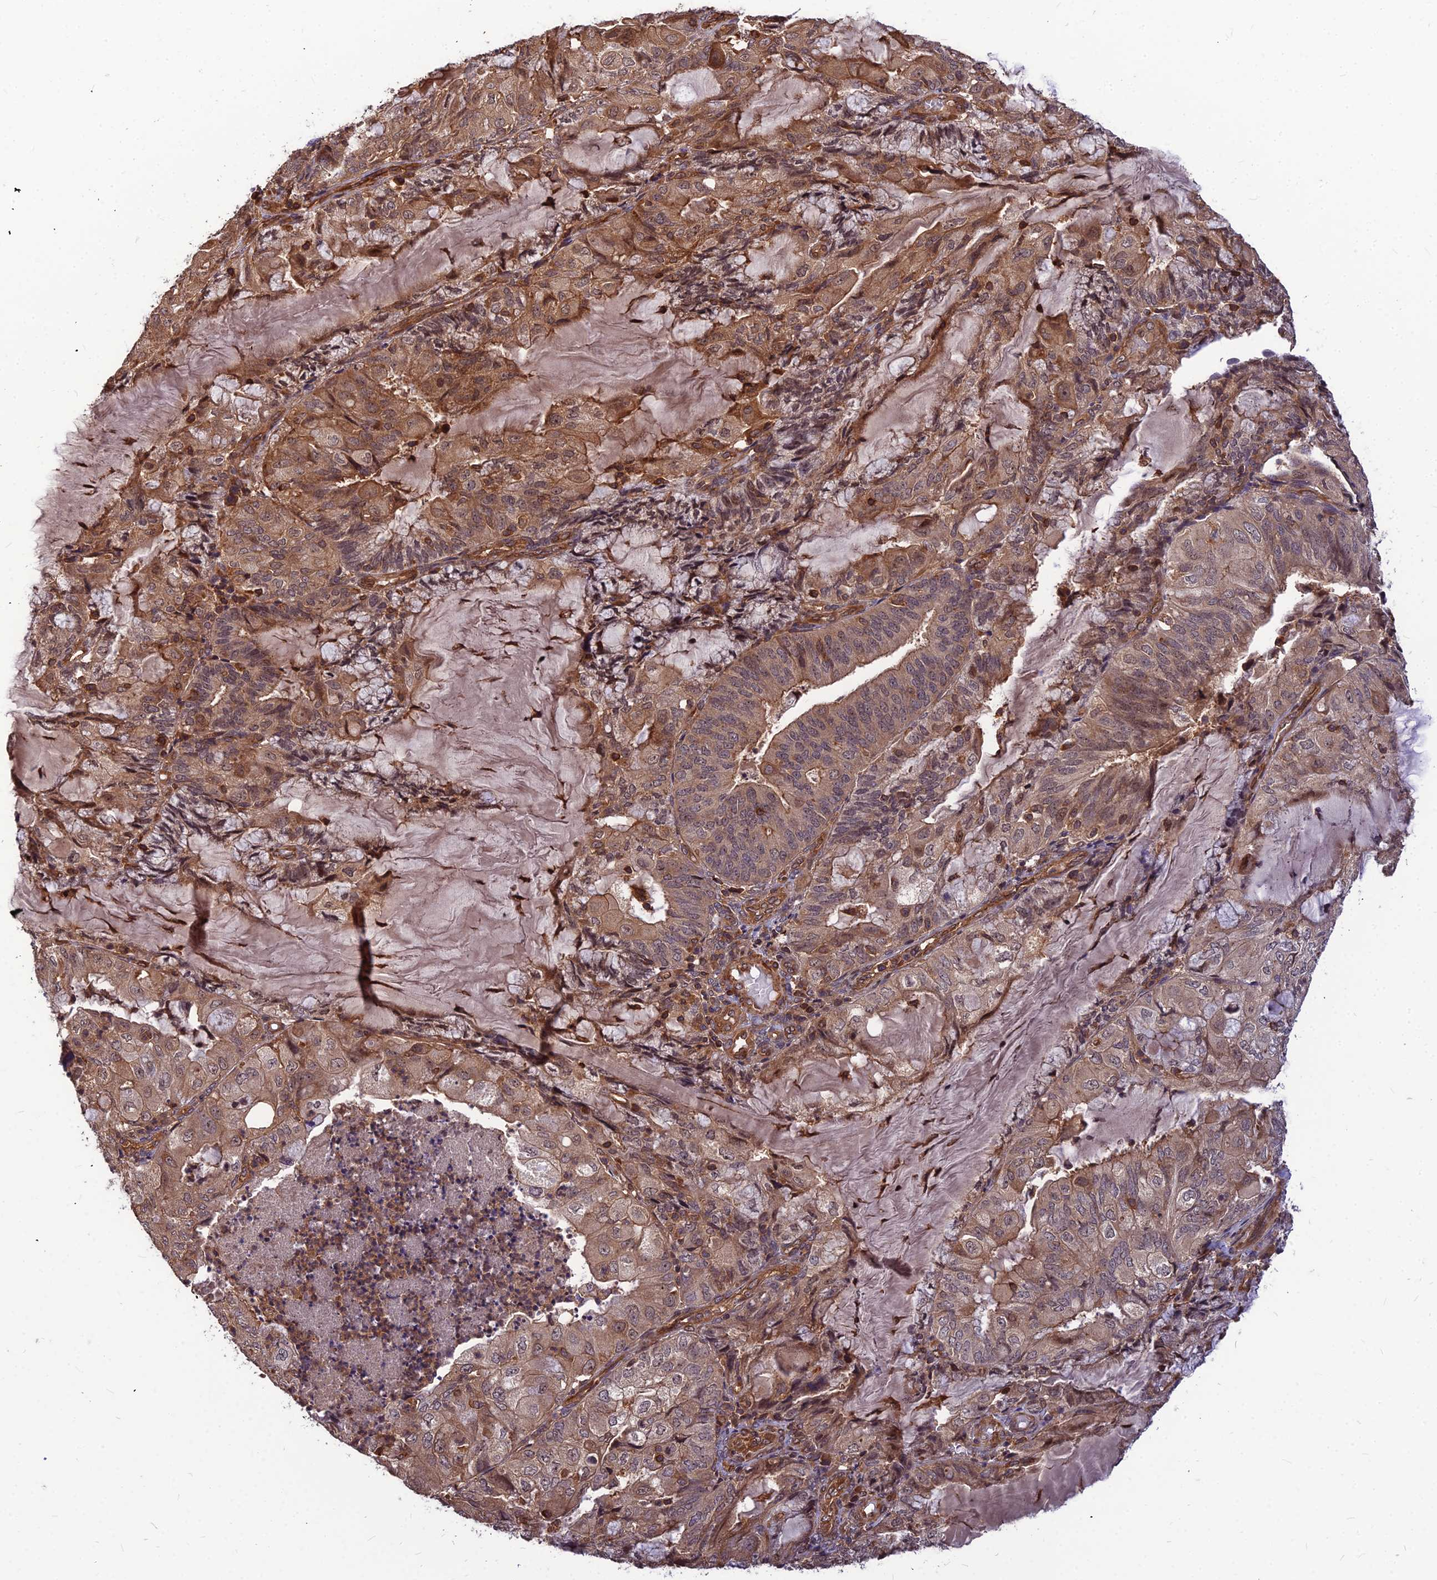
{"staining": {"intensity": "moderate", "quantity": ">75%", "location": "cytoplasmic/membranous"}, "tissue": "endometrial cancer", "cell_type": "Tumor cells", "image_type": "cancer", "snomed": [{"axis": "morphology", "description": "Adenocarcinoma, NOS"}, {"axis": "topography", "description": "Endometrium"}], "caption": "Immunohistochemical staining of human adenocarcinoma (endometrial) reveals medium levels of moderate cytoplasmic/membranous expression in approximately >75% of tumor cells.", "gene": "ZNF467", "patient": {"sex": "female", "age": 81}}